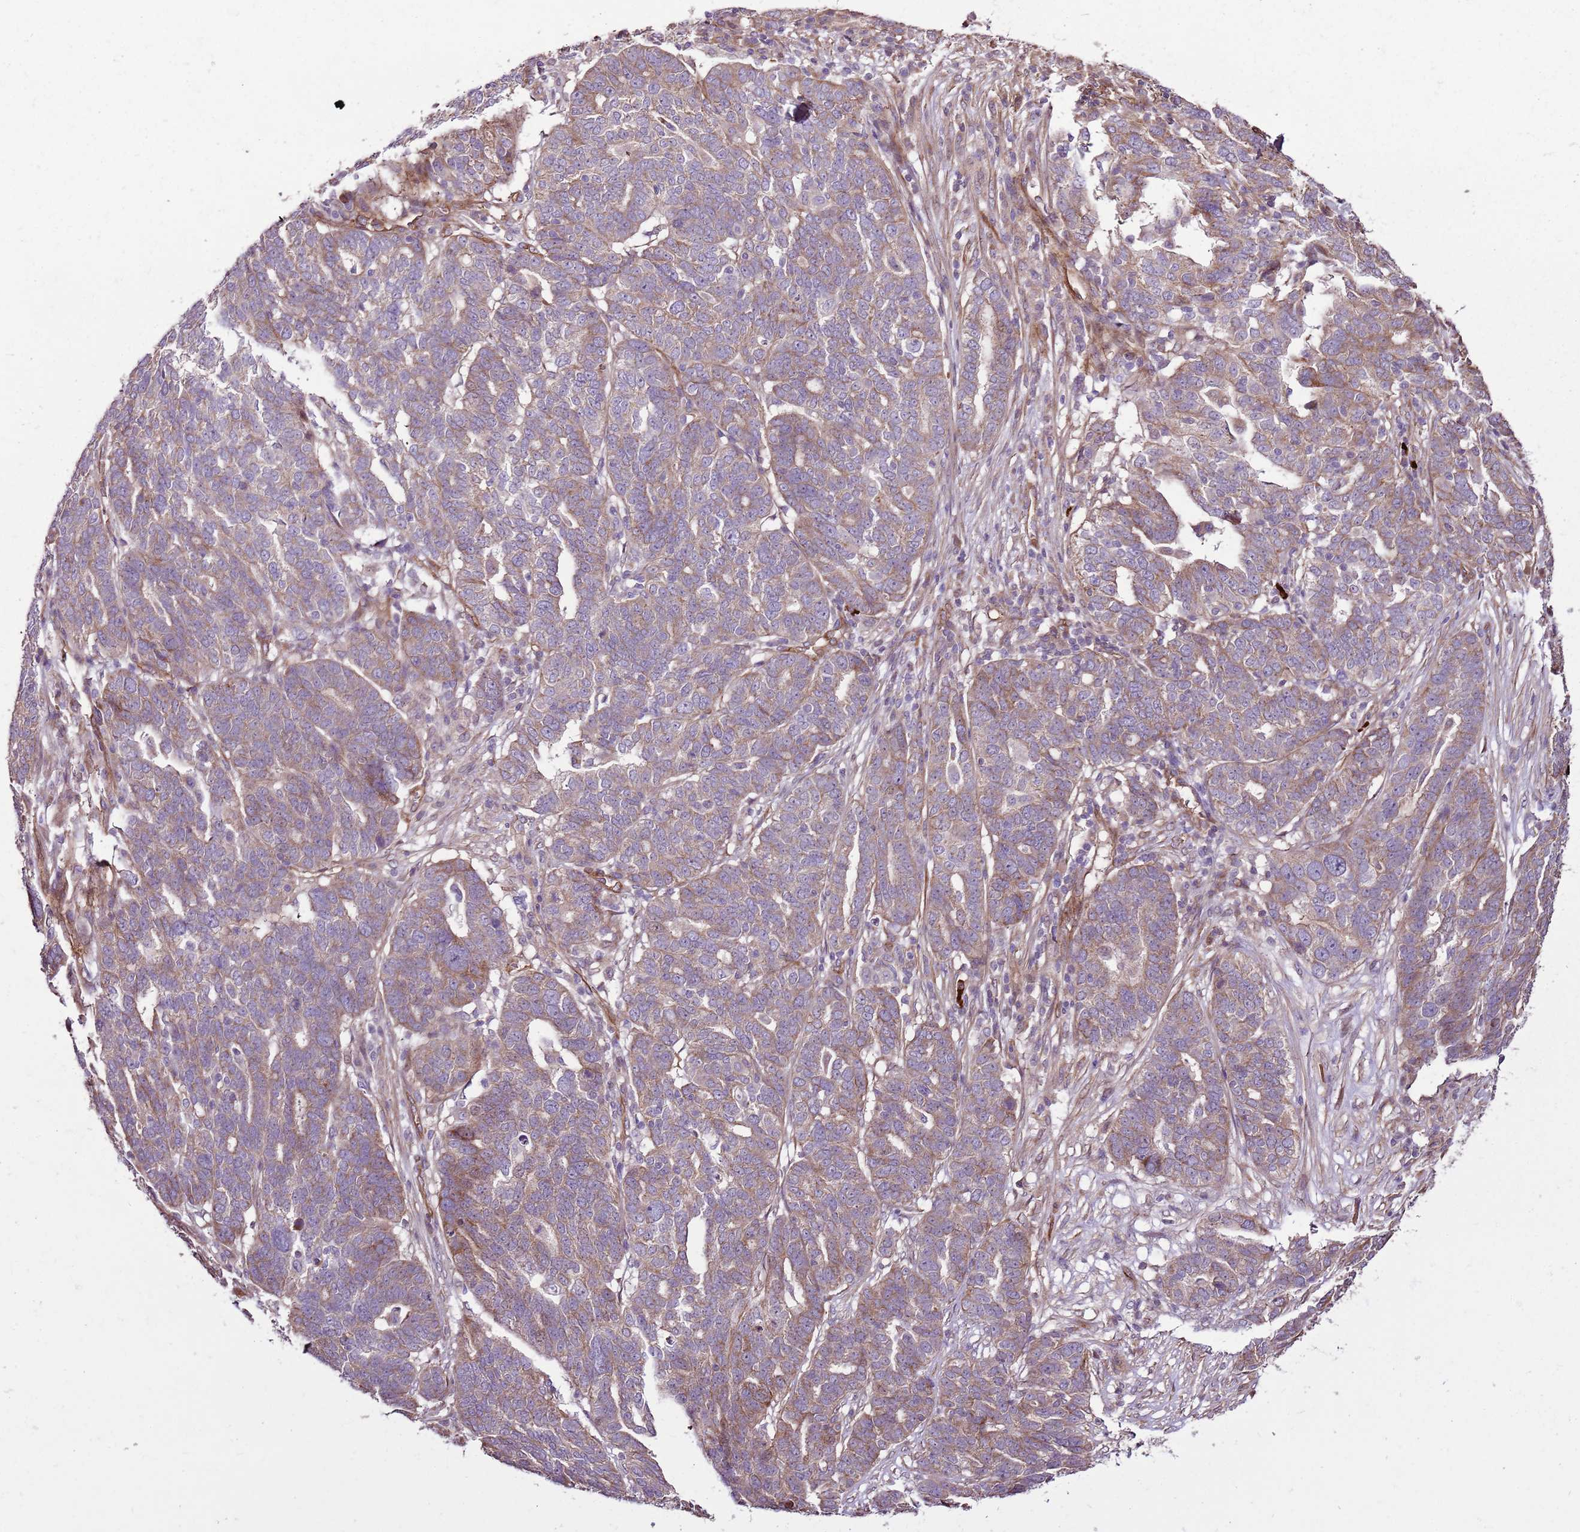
{"staining": {"intensity": "weak", "quantity": ">75%", "location": "cytoplasmic/membranous"}, "tissue": "ovarian cancer", "cell_type": "Tumor cells", "image_type": "cancer", "snomed": [{"axis": "morphology", "description": "Cystadenocarcinoma, serous, NOS"}, {"axis": "topography", "description": "Ovary"}], "caption": "Ovarian cancer stained with a brown dye exhibits weak cytoplasmic/membranous positive staining in approximately >75% of tumor cells.", "gene": "ZNF827", "patient": {"sex": "female", "age": 59}}